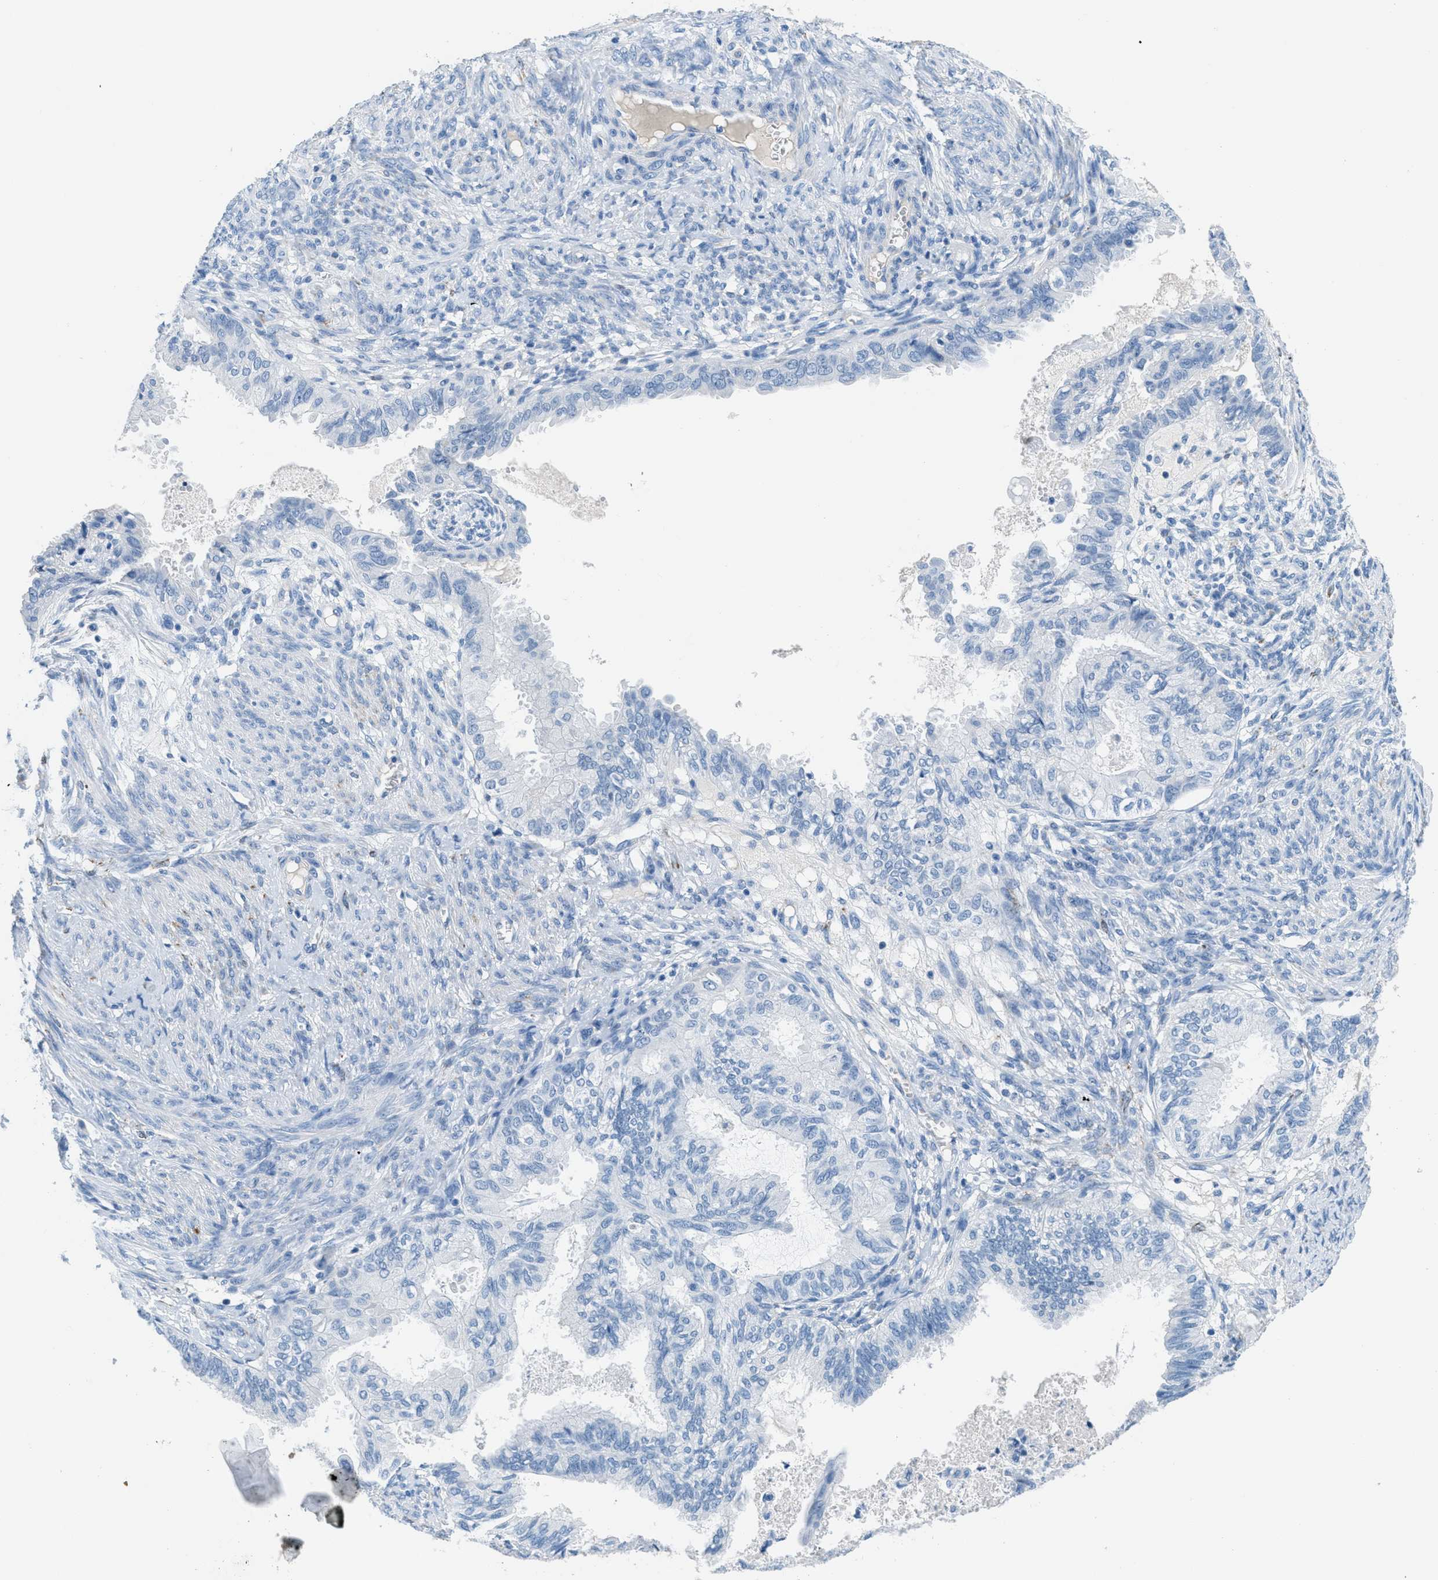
{"staining": {"intensity": "negative", "quantity": "none", "location": "none"}, "tissue": "cervical cancer", "cell_type": "Tumor cells", "image_type": "cancer", "snomed": [{"axis": "morphology", "description": "Normal tissue, NOS"}, {"axis": "morphology", "description": "Adenocarcinoma, NOS"}, {"axis": "topography", "description": "Cervix"}, {"axis": "topography", "description": "Endometrium"}], "caption": "Micrograph shows no protein staining in tumor cells of cervical adenocarcinoma tissue.", "gene": "MGARP", "patient": {"sex": "female", "age": 86}}